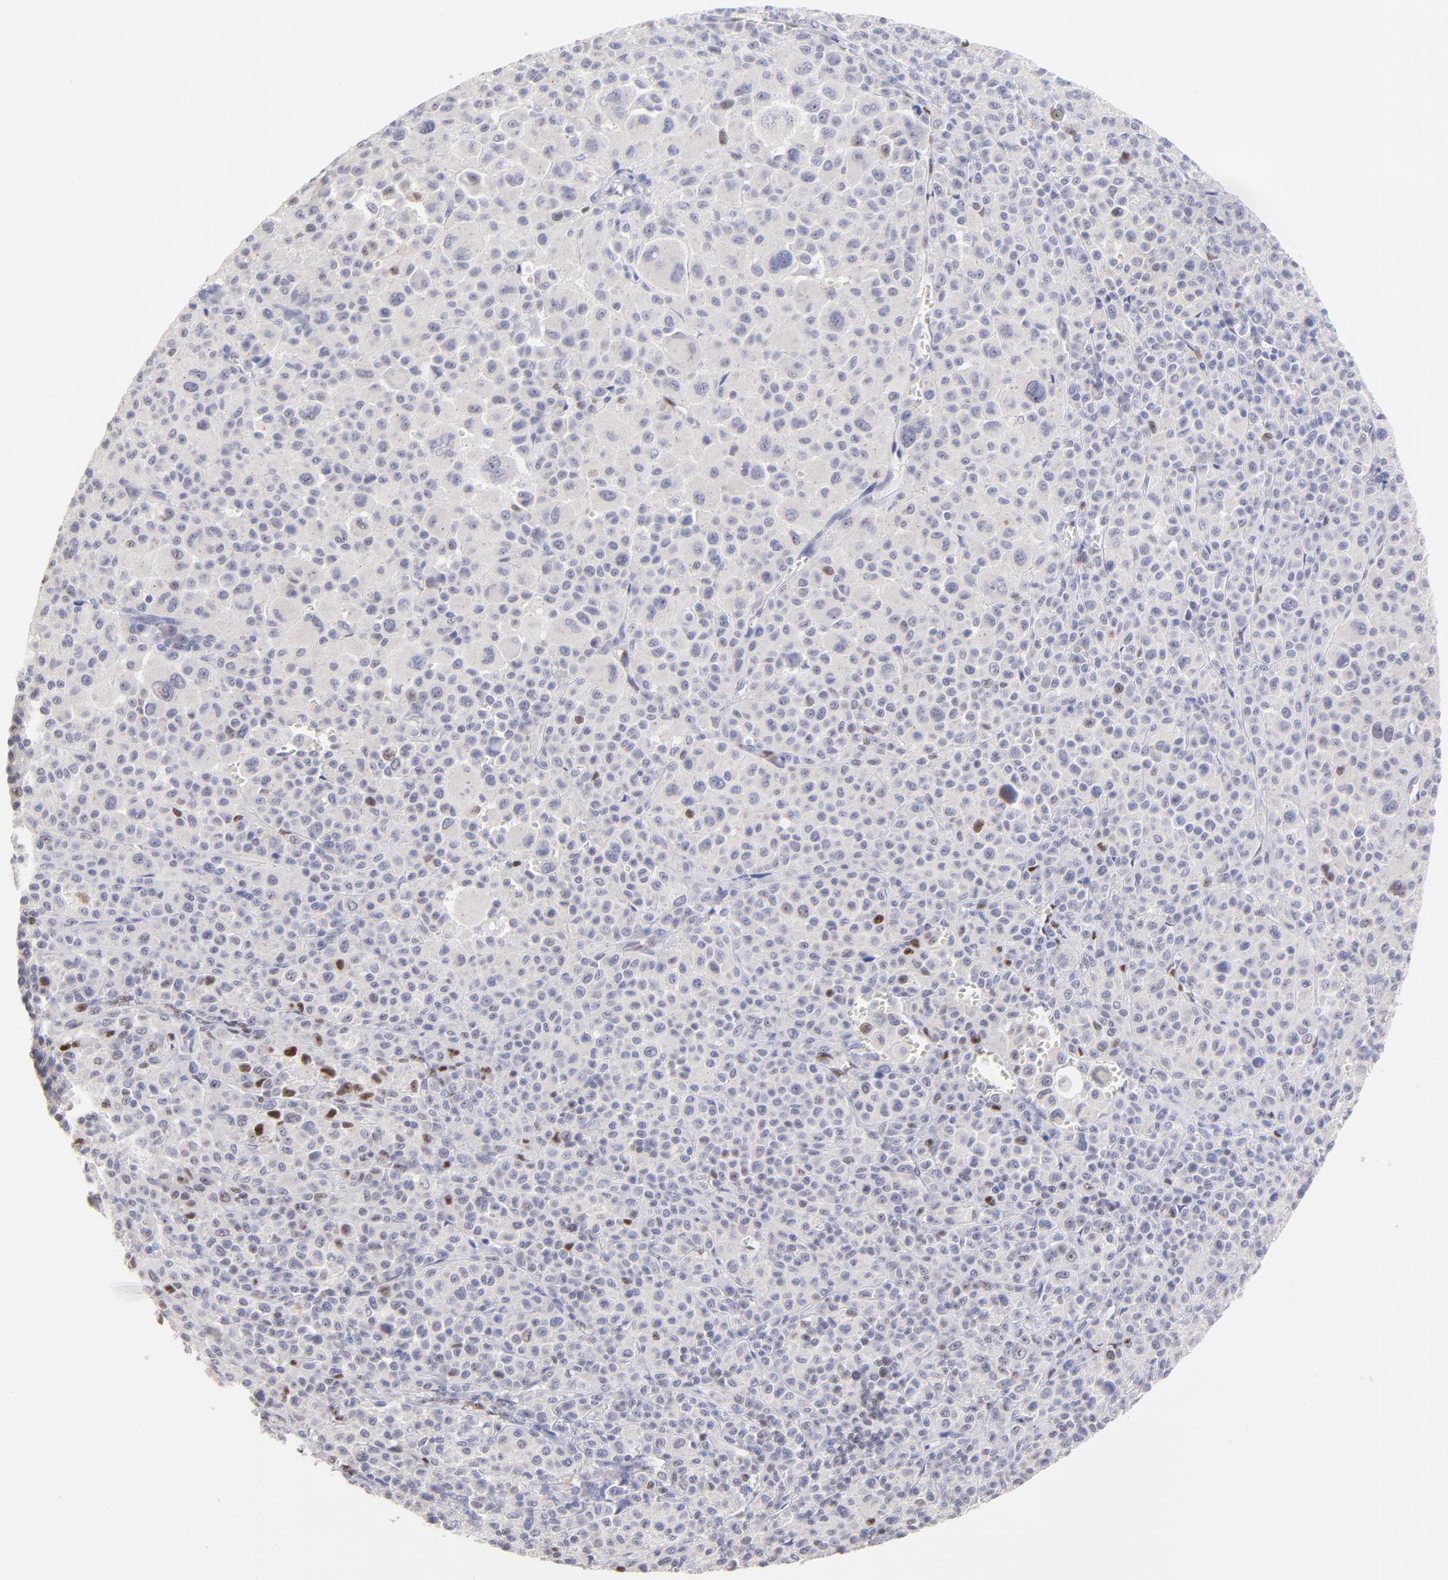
{"staining": {"intensity": "weak", "quantity": "<25%", "location": "nuclear"}, "tissue": "melanoma", "cell_type": "Tumor cells", "image_type": "cancer", "snomed": [{"axis": "morphology", "description": "Malignant melanoma, Metastatic site"}, {"axis": "topography", "description": "Skin"}], "caption": "A high-resolution image shows immunohistochemistry (IHC) staining of melanoma, which displays no significant positivity in tumor cells.", "gene": "KLF4", "patient": {"sex": "female", "age": 74}}